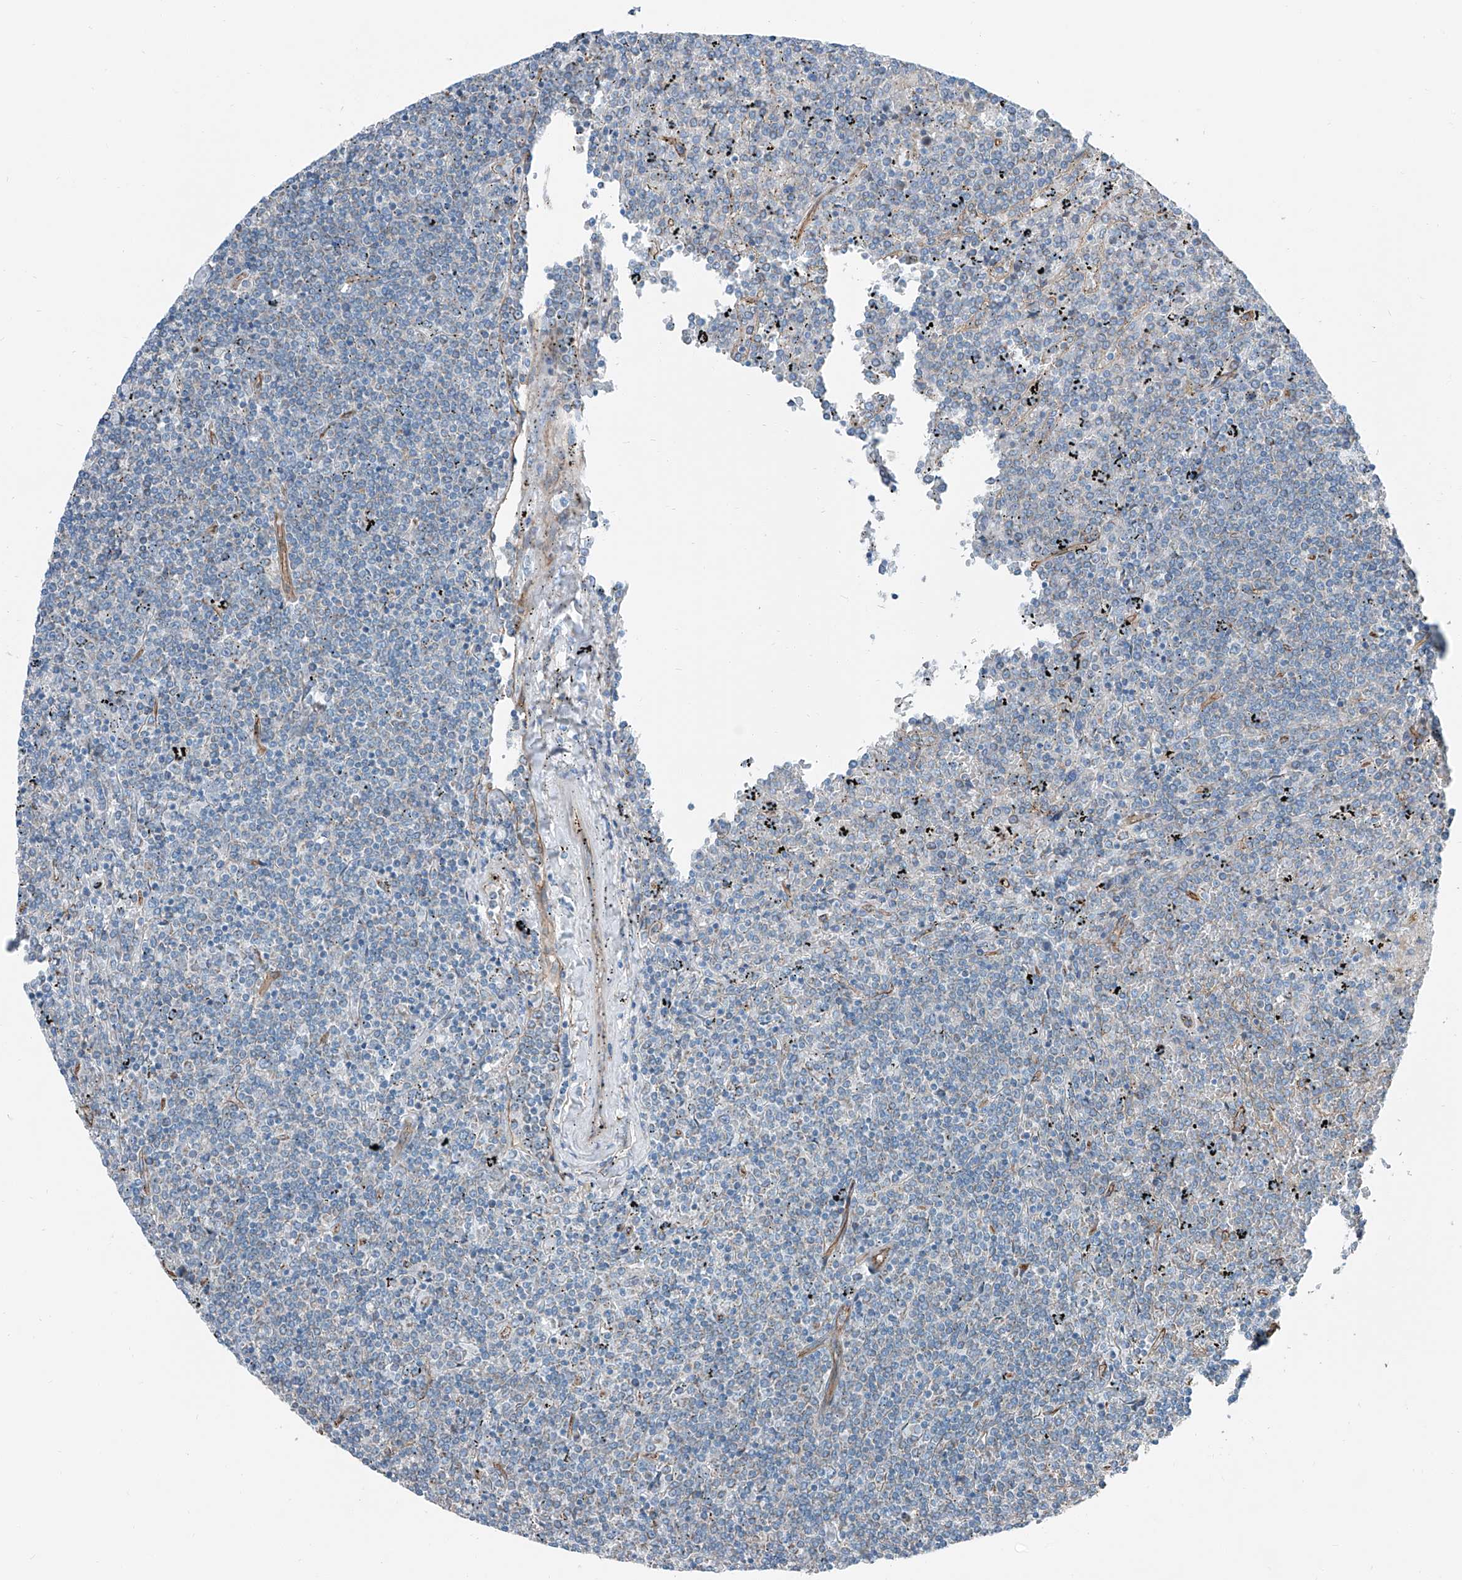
{"staining": {"intensity": "negative", "quantity": "none", "location": "none"}, "tissue": "lymphoma", "cell_type": "Tumor cells", "image_type": "cancer", "snomed": [{"axis": "morphology", "description": "Malignant lymphoma, non-Hodgkin's type, Low grade"}, {"axis": "topography", "description": "Spleen"}], "caption": "Immunohistochemical staining of human lymphoma shows no significant staining in tumor cells.", "gene": "THEMIS2", "patient": {"sex": "female", "age": 19}}